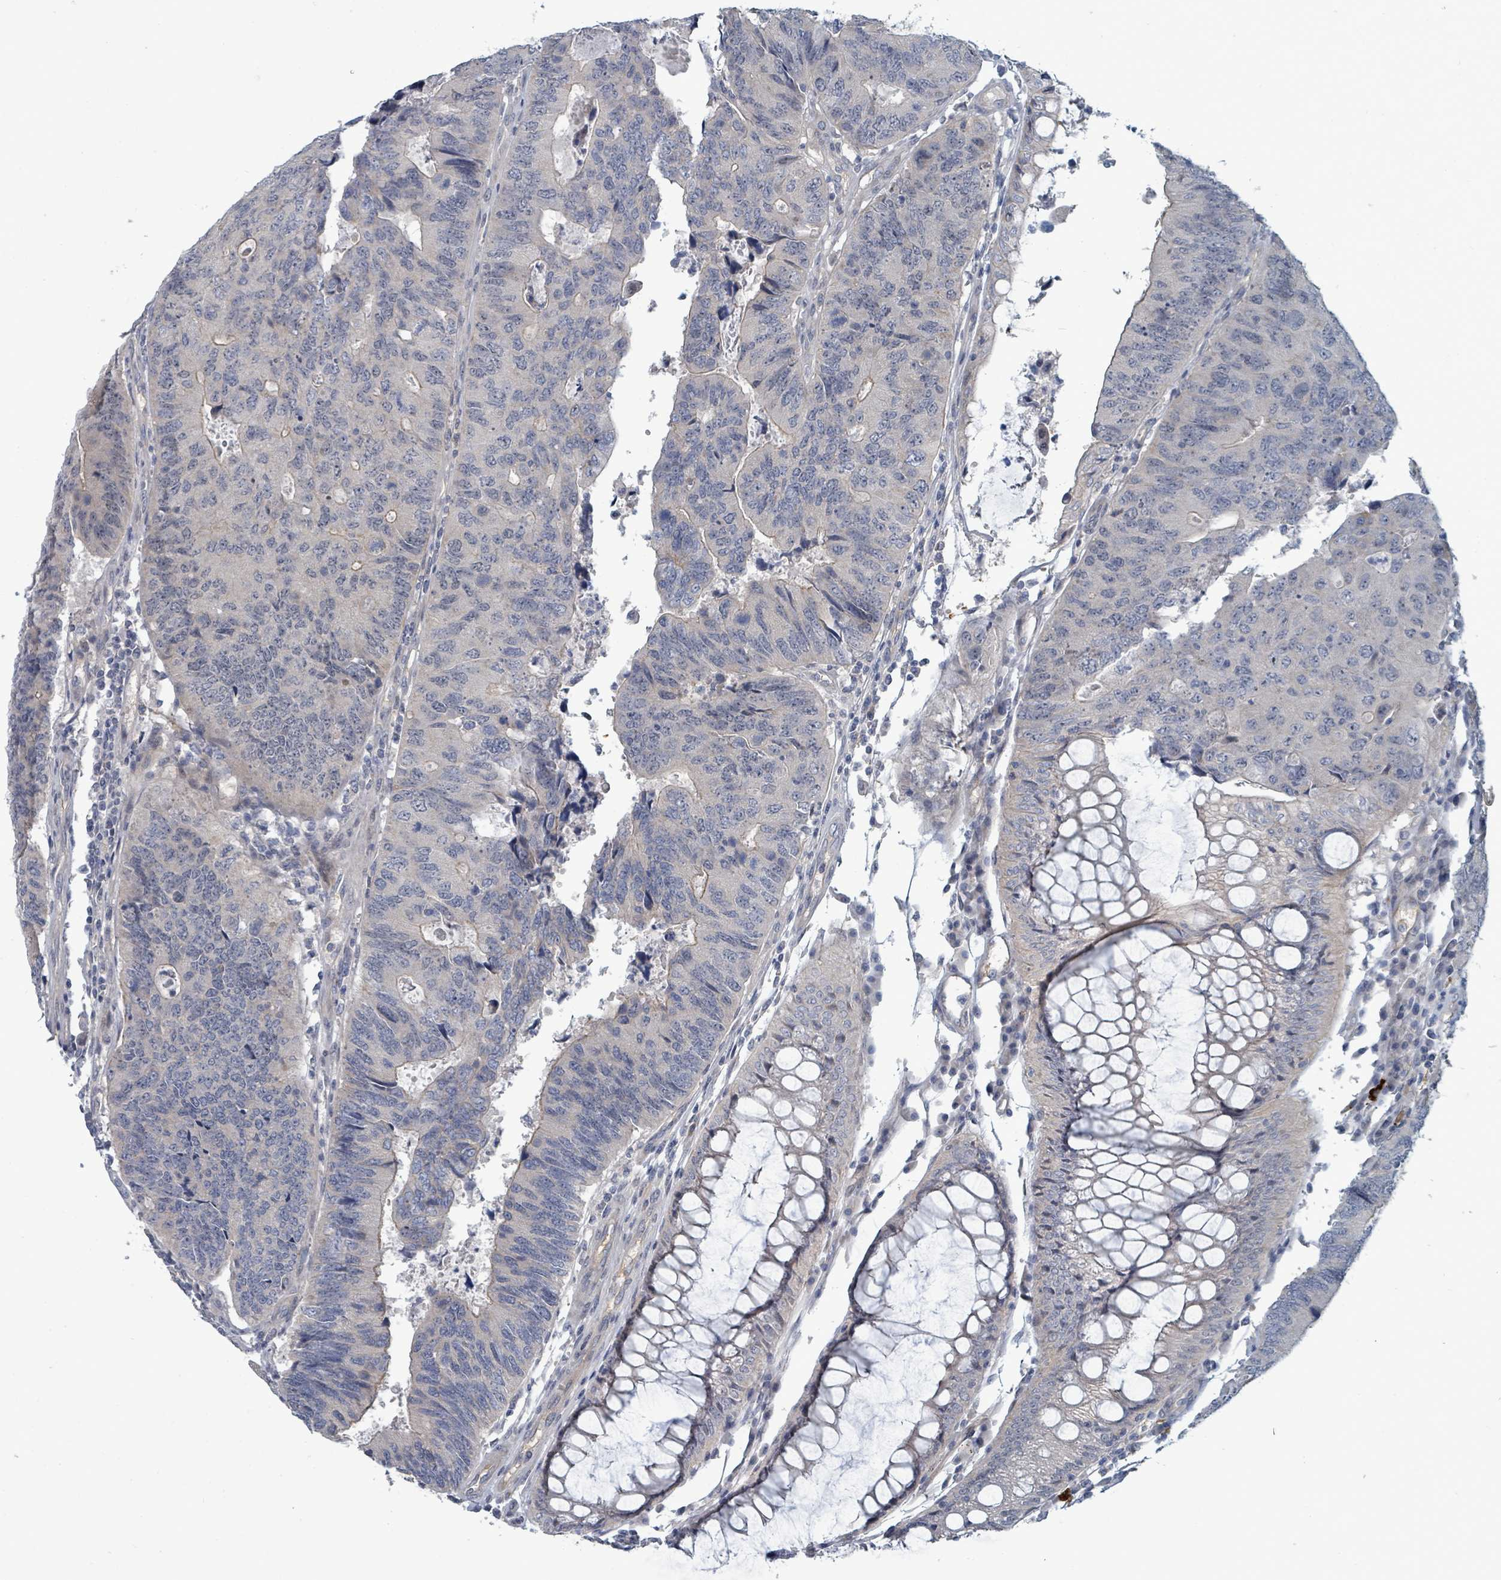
{"staining": {"intensity": "weak", "quantity": "<25%", "location": "nuclear"}, "tissue": "colorectal cancer", "cell_type": "Tumor cells", "image_type": "cancer", "snomed": [{"axis": "morphology", "description": "Adenocarcinoma, NOS"}, {"axis": "topography", "description": "Colon"}], "caption": "Protein analysis of colorectal adenocarcinoma reveals no significant staining in tumor cells.", "gene": "TRDMT1", "patient": {"sex": "female", "age": 67}}